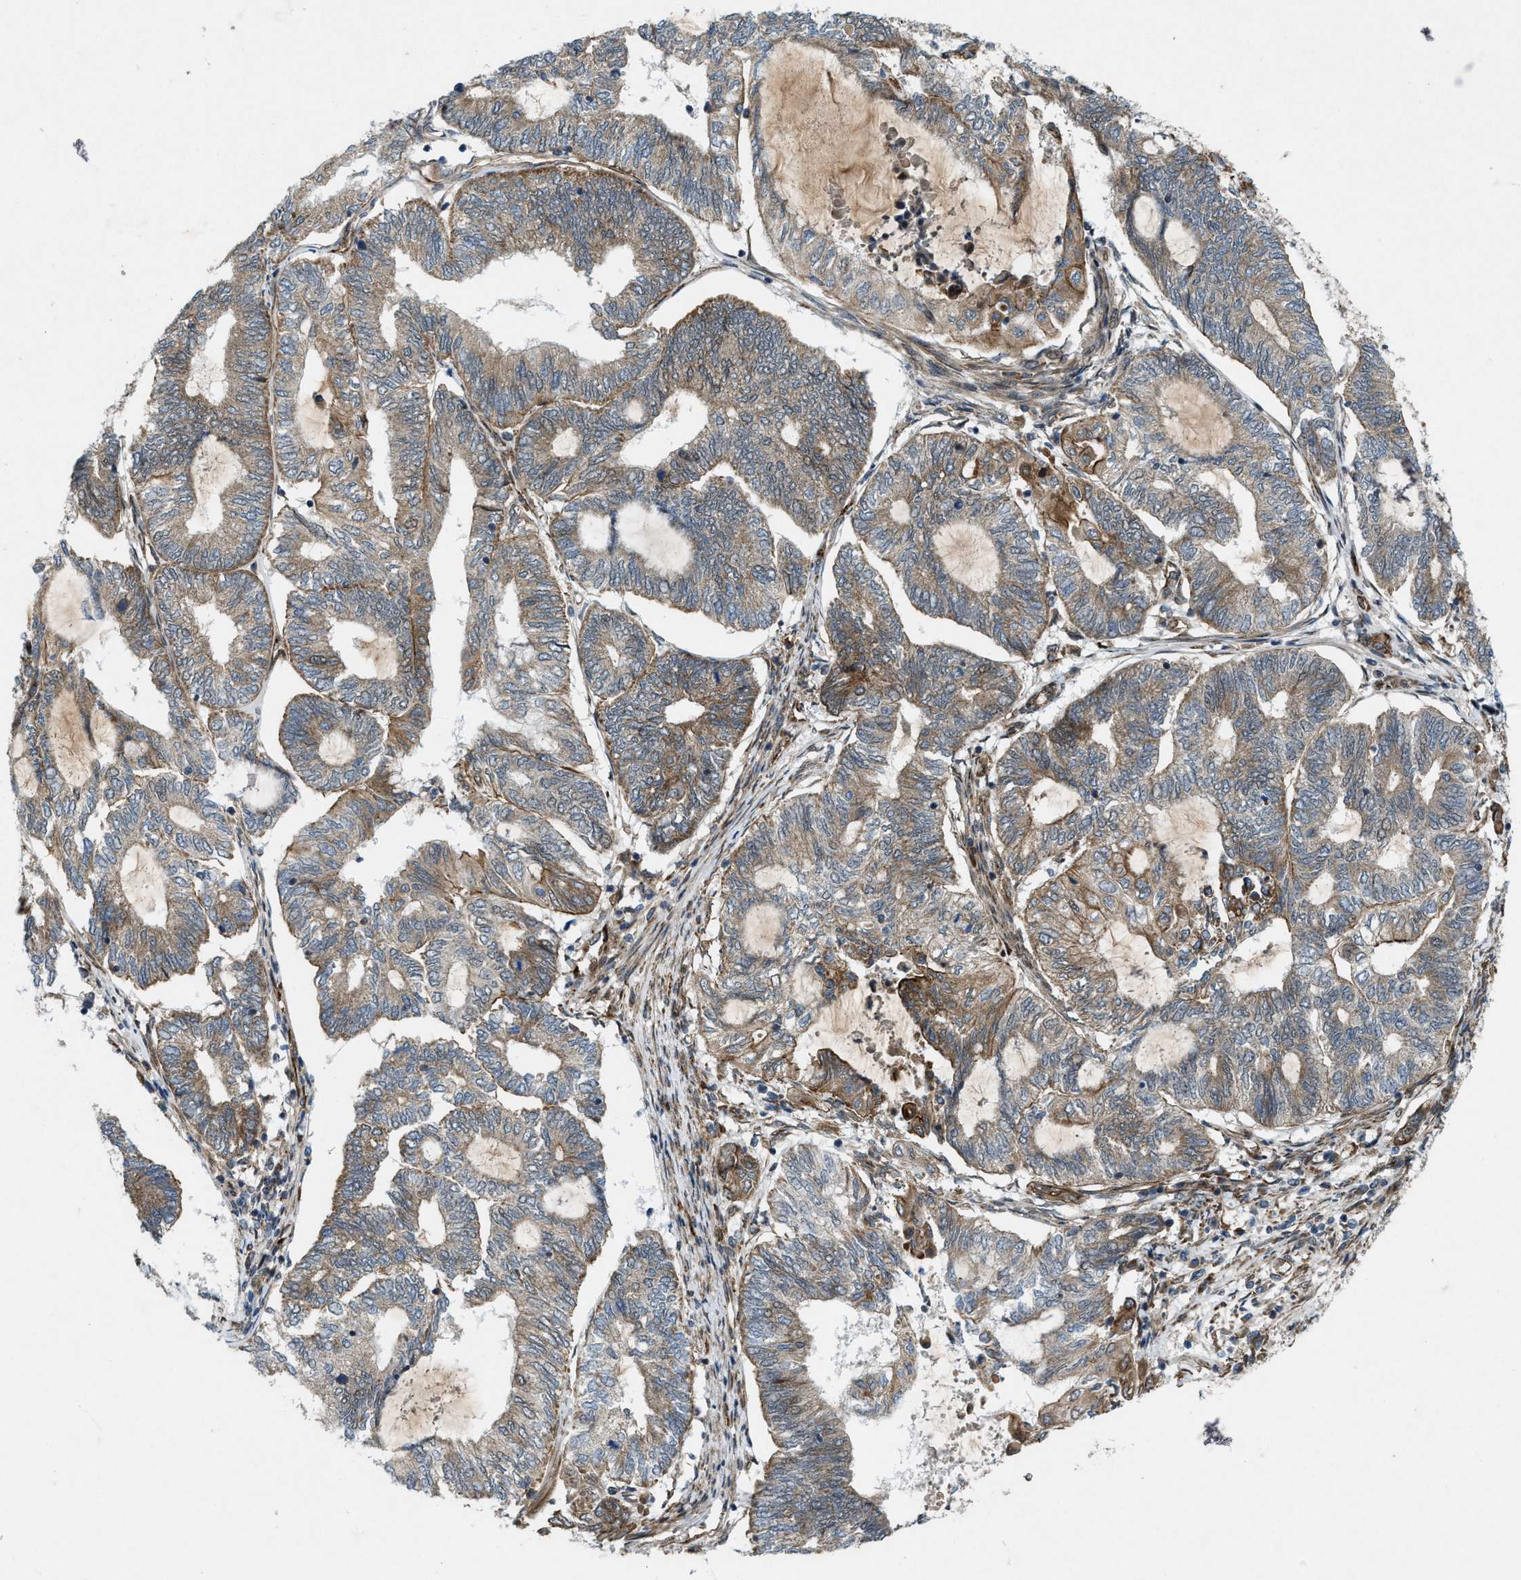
{"staining": {"intensity": "weak", "quantity": ">75%", "location": "cytoplasmic/membranous"}, "tissue": "endometrial cancer", "cell_type": "Tumor cells", "image_type": "cancer", "snomed": [{"axis": "morphology", "description": "Adenocarcinoma, NOS"}, {"axis": "topography", "description": "Uterus"}, {"axis": "topography", "description": "Endometrium"}], "caption": "Protein staining by immunohistochemistry (IHC) reveals weak cytoplasmic/membranous positivity in approximately >75% of tumor cells in endometrial cancer (adenocarcinoma). (IHC, brightfield microscopy, high magnification).", "gene": "URGCP", "patient": {"sex": "female", "age": 70}}